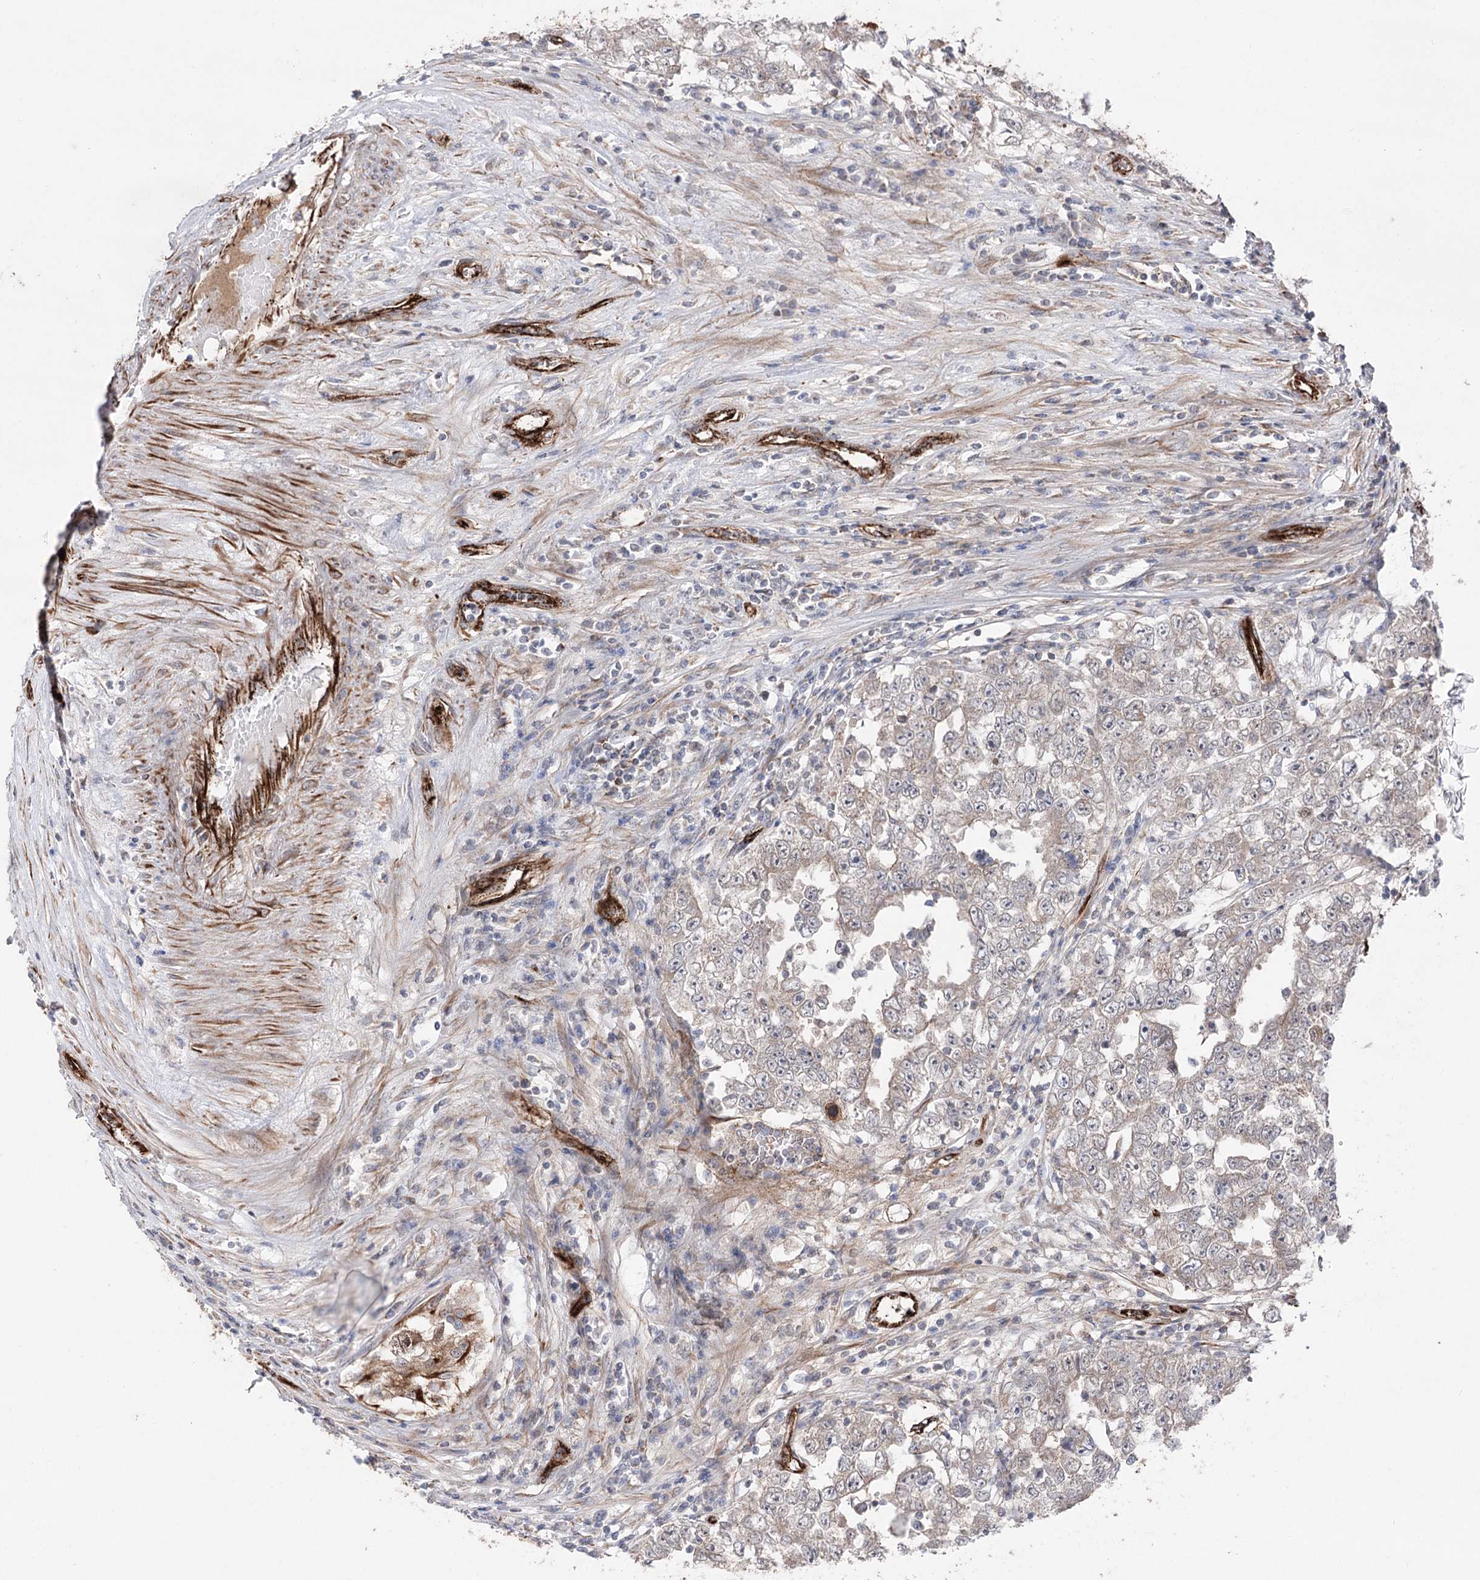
{"staining": {"intensity": "weak", "quantity": "<25%", "location": "cytoplasmic/membranous"}, "tissue": "testis cancer", "cell_type": "Tumor cells", "image_type": "cancer", "snomed": [{"axis": "morphology", "description": "Carcinoma, Embryonal, NOS"}, {"axis": "topography", "description": "Testis"}], "caption": "Photomicrograph shows no significant protein staining in tumor cells of testis cancer (embryonal carcinoma).", "gene": "MIB1", "patient": {"sex": "male", "age": 25}}